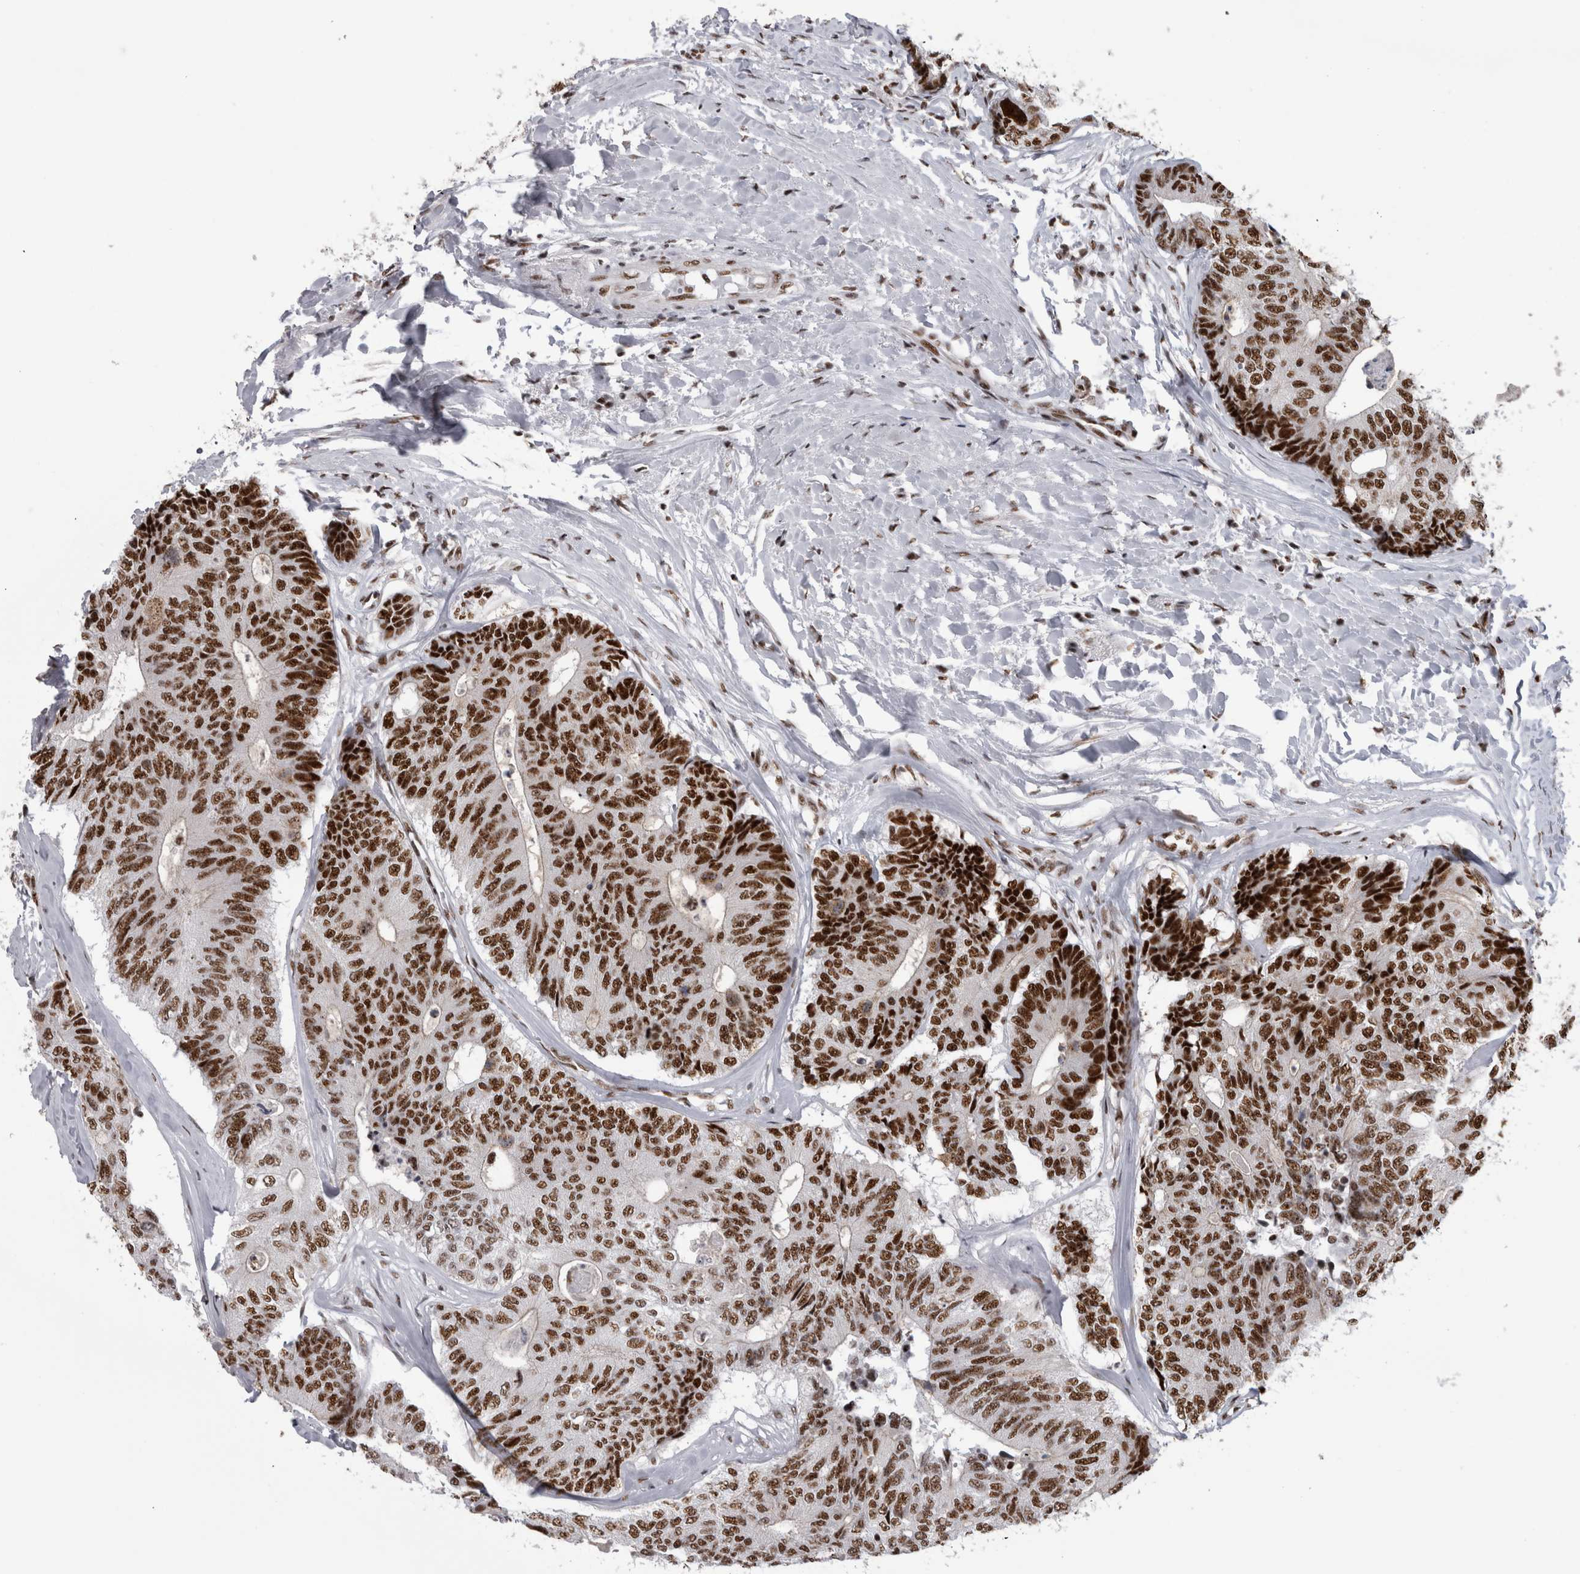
{"staining": {"intensity": "strong", "quantity": ">75%", "location": "nuclear"}, "tissue": "colorectal cancer", "cell_type": "Tumor cells", "image_type": "cancer", "snomed": [{"axis": "morphology", "description": "Adenocarcinoma, NOS"}, {"axis": "topography", "description": "Colon"}], "caption": "Colorectal cancer (adenocarcinoma) stained with DAB (3,3'-diaminobenzidine) IHC reveals high levels of strong nuclear expression in about >75% of tumor cells.", "gene": "CDK11A", "patient": {"sex": "female", "age": 67}}